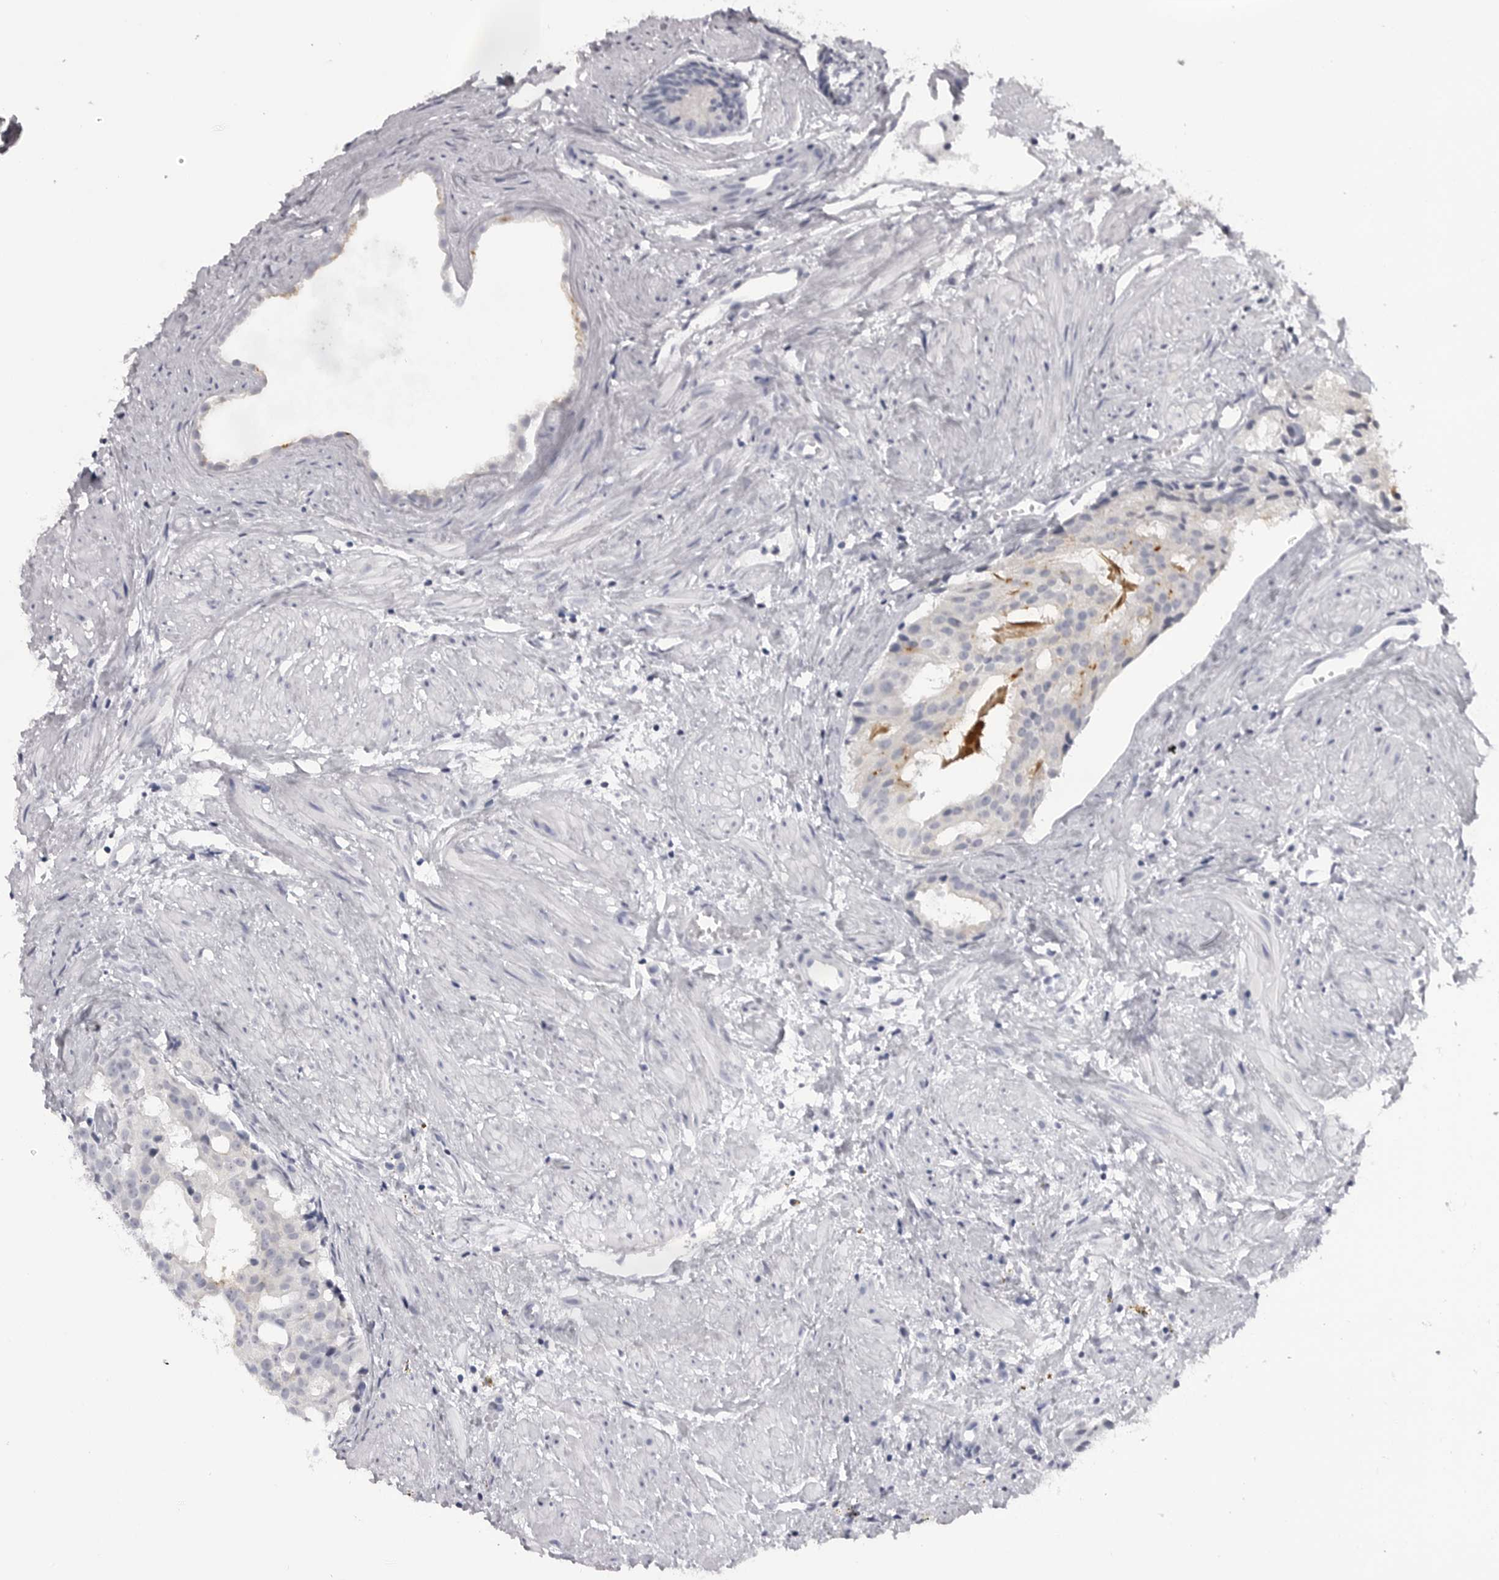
{"staining": {"intensity": "negative", "quantity": "none", "location": "none"}, "tissue": "prostate cancer", "cell_type": "Tumor cells", "image_type": "cancer", "snomed": [{"axis": "morphology", "description": "Adenocarcinoma, Low grade"}, {"axis": "topography", "description": "Prostate"}], "caption": "Immunohistochemistry (IHC) of prostate adenocarcinoma (low-grade) reveals no staining in tumor cells.", "gene": "GPN2", "patient": {"sex": "male", "age": 88}}